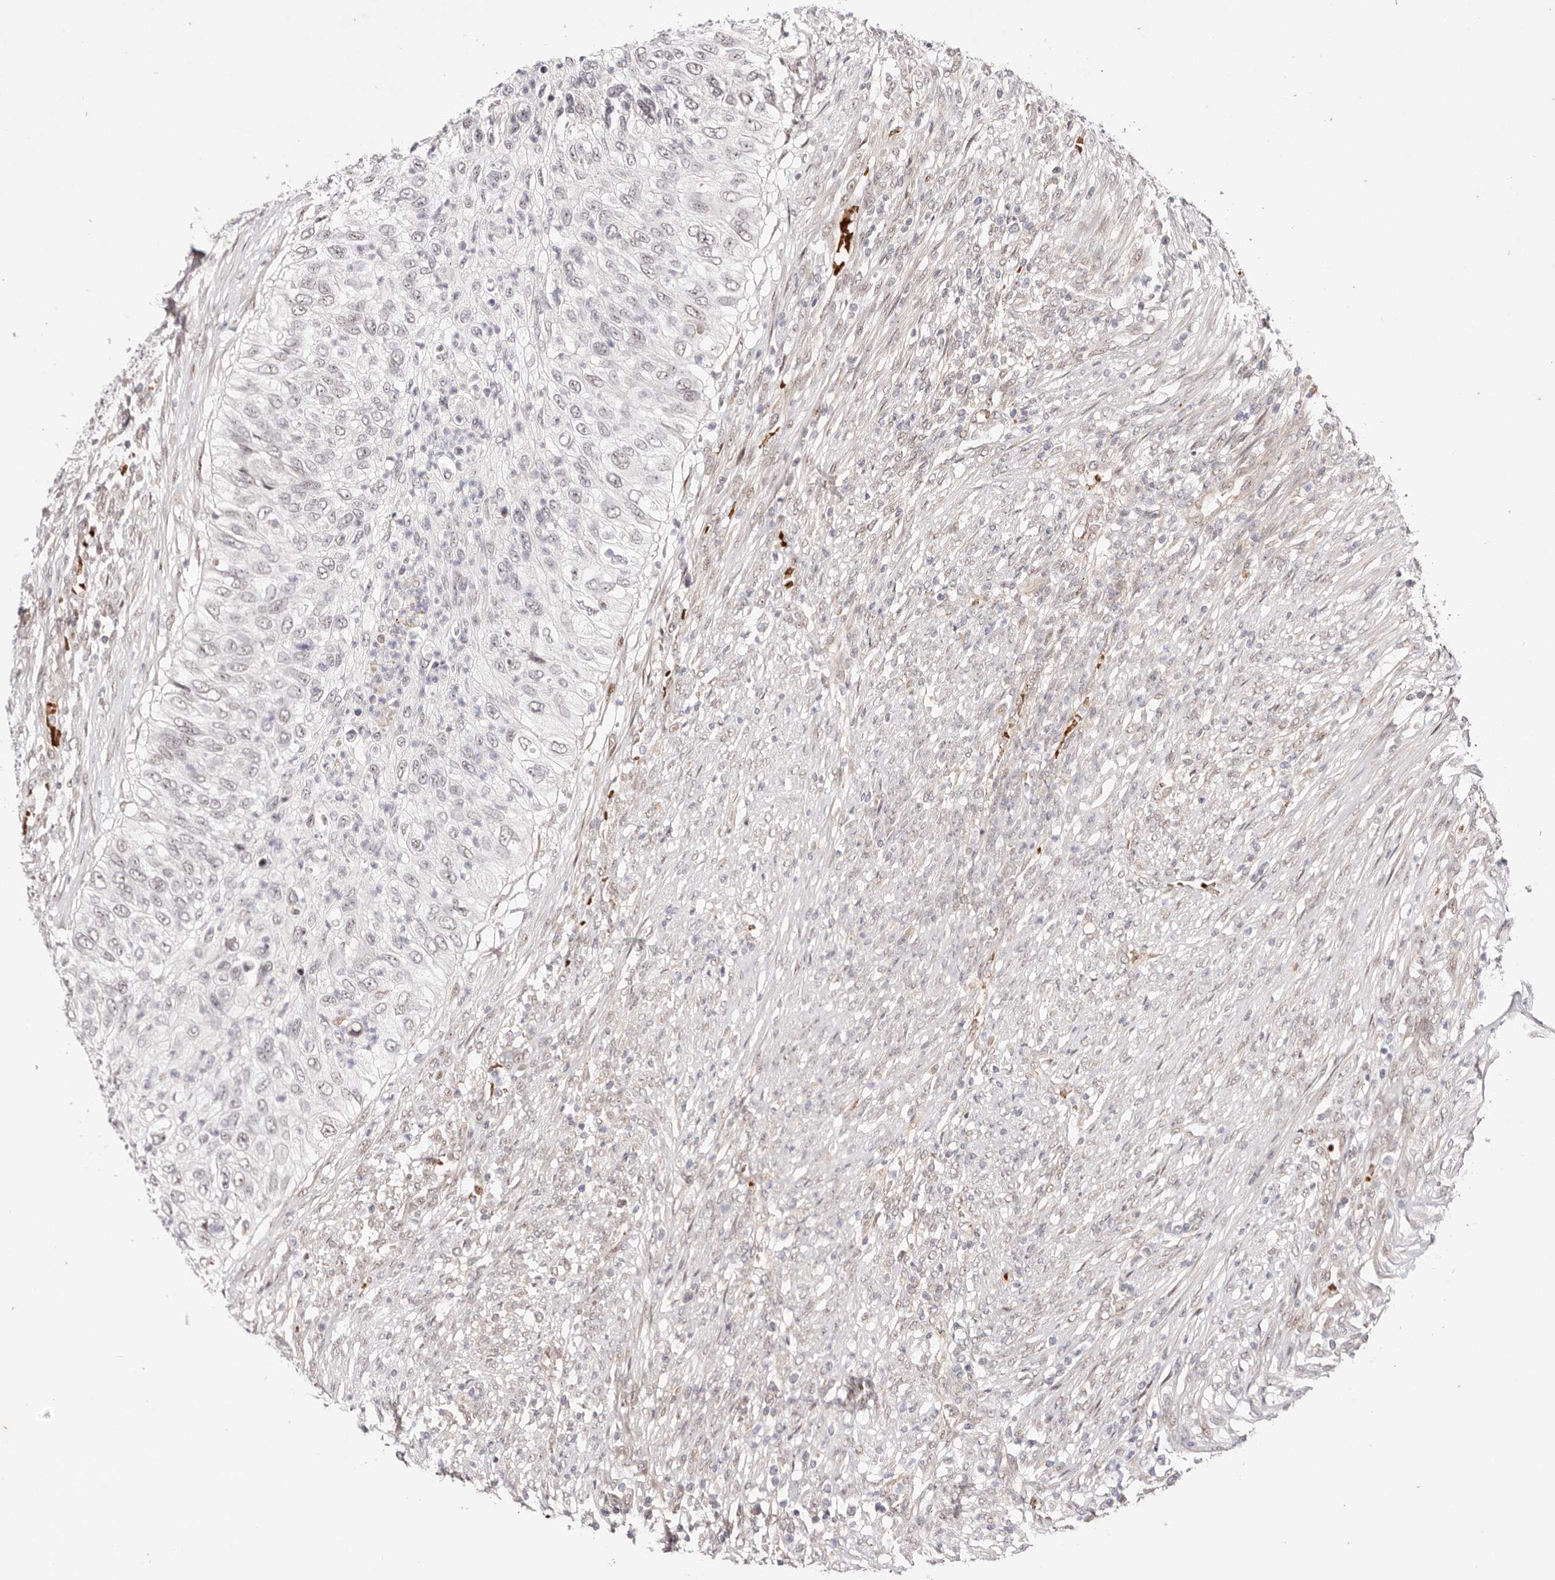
{"staining": {"intensity": "weak", "quantity": "<25%", "location": "nuclear"}, "tissue": "urothelial cancer", "cell_type": "Tumor cells", "image_type": "cancer", "snomed": [{"axis": "morphology", "description": "Urothelial carcinoma, High grade"}, {"axis": "topography", "description": "Urinary bladder"}], "caption": "This is an immunohistochemistry photomicrograph of human high-grade urothelial carcinoma. There is no staining in tumor cells.", "gene": "WRN", "patient": {"sex": "female", "age": 60}}